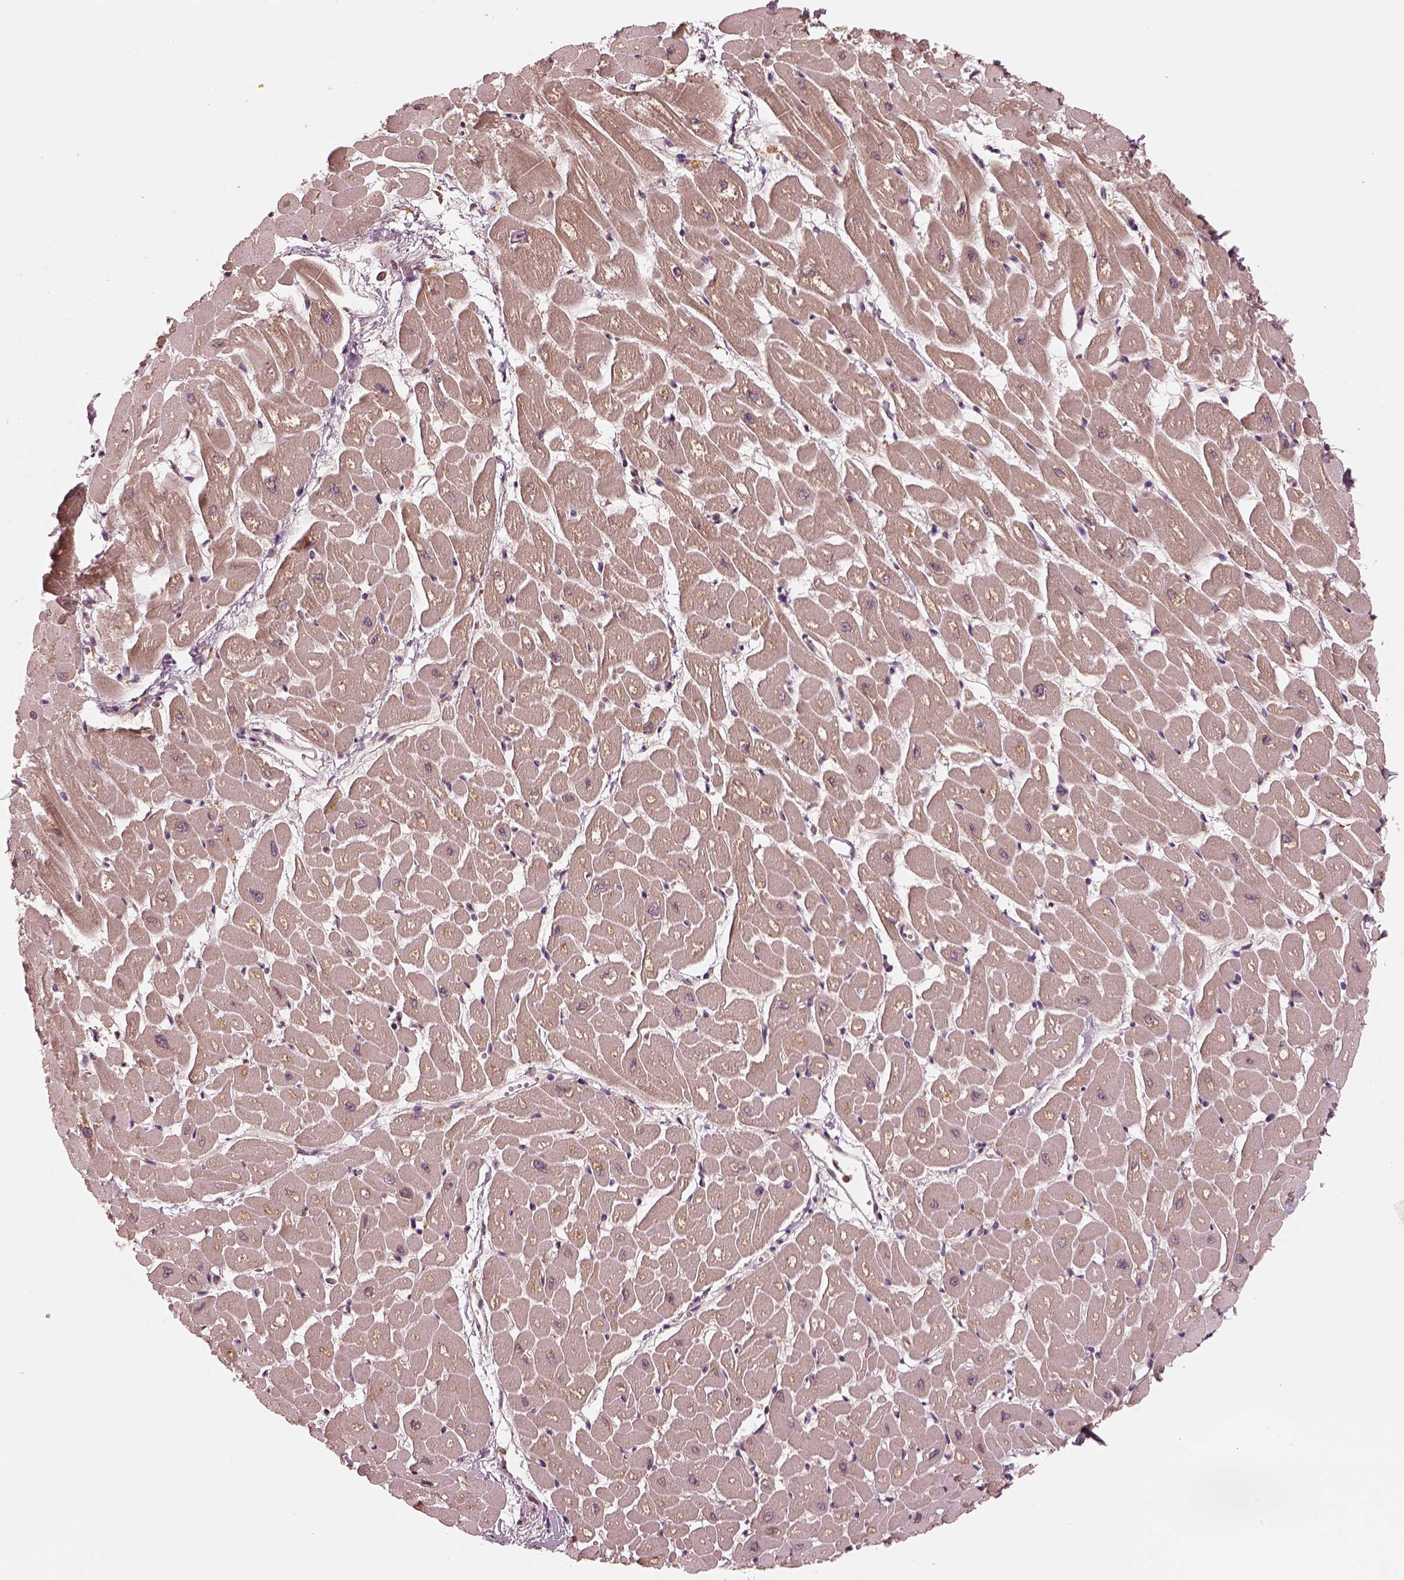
{"staining": {"intensity": "weak", "quantity": ">75%", "location": "cytoplasmic/membranous"}, "tissue": "heart muscle", "cell_type": "Cardiomyocytes", "image_type": "normal", "snomed": [{"axis": "morphology", "description": "Normal tissue, NOS"}, {"axis": "topography", "description": "Heart"}], "caption": "Approximately >75% of cardiomyocytes in normal human heart muscle display weak cytoplasmic/membranous protein expression as visualized by brown immunohistochemical staining.", "gene": "RPS5", "patient": {"sex": "male", "age": 57}}